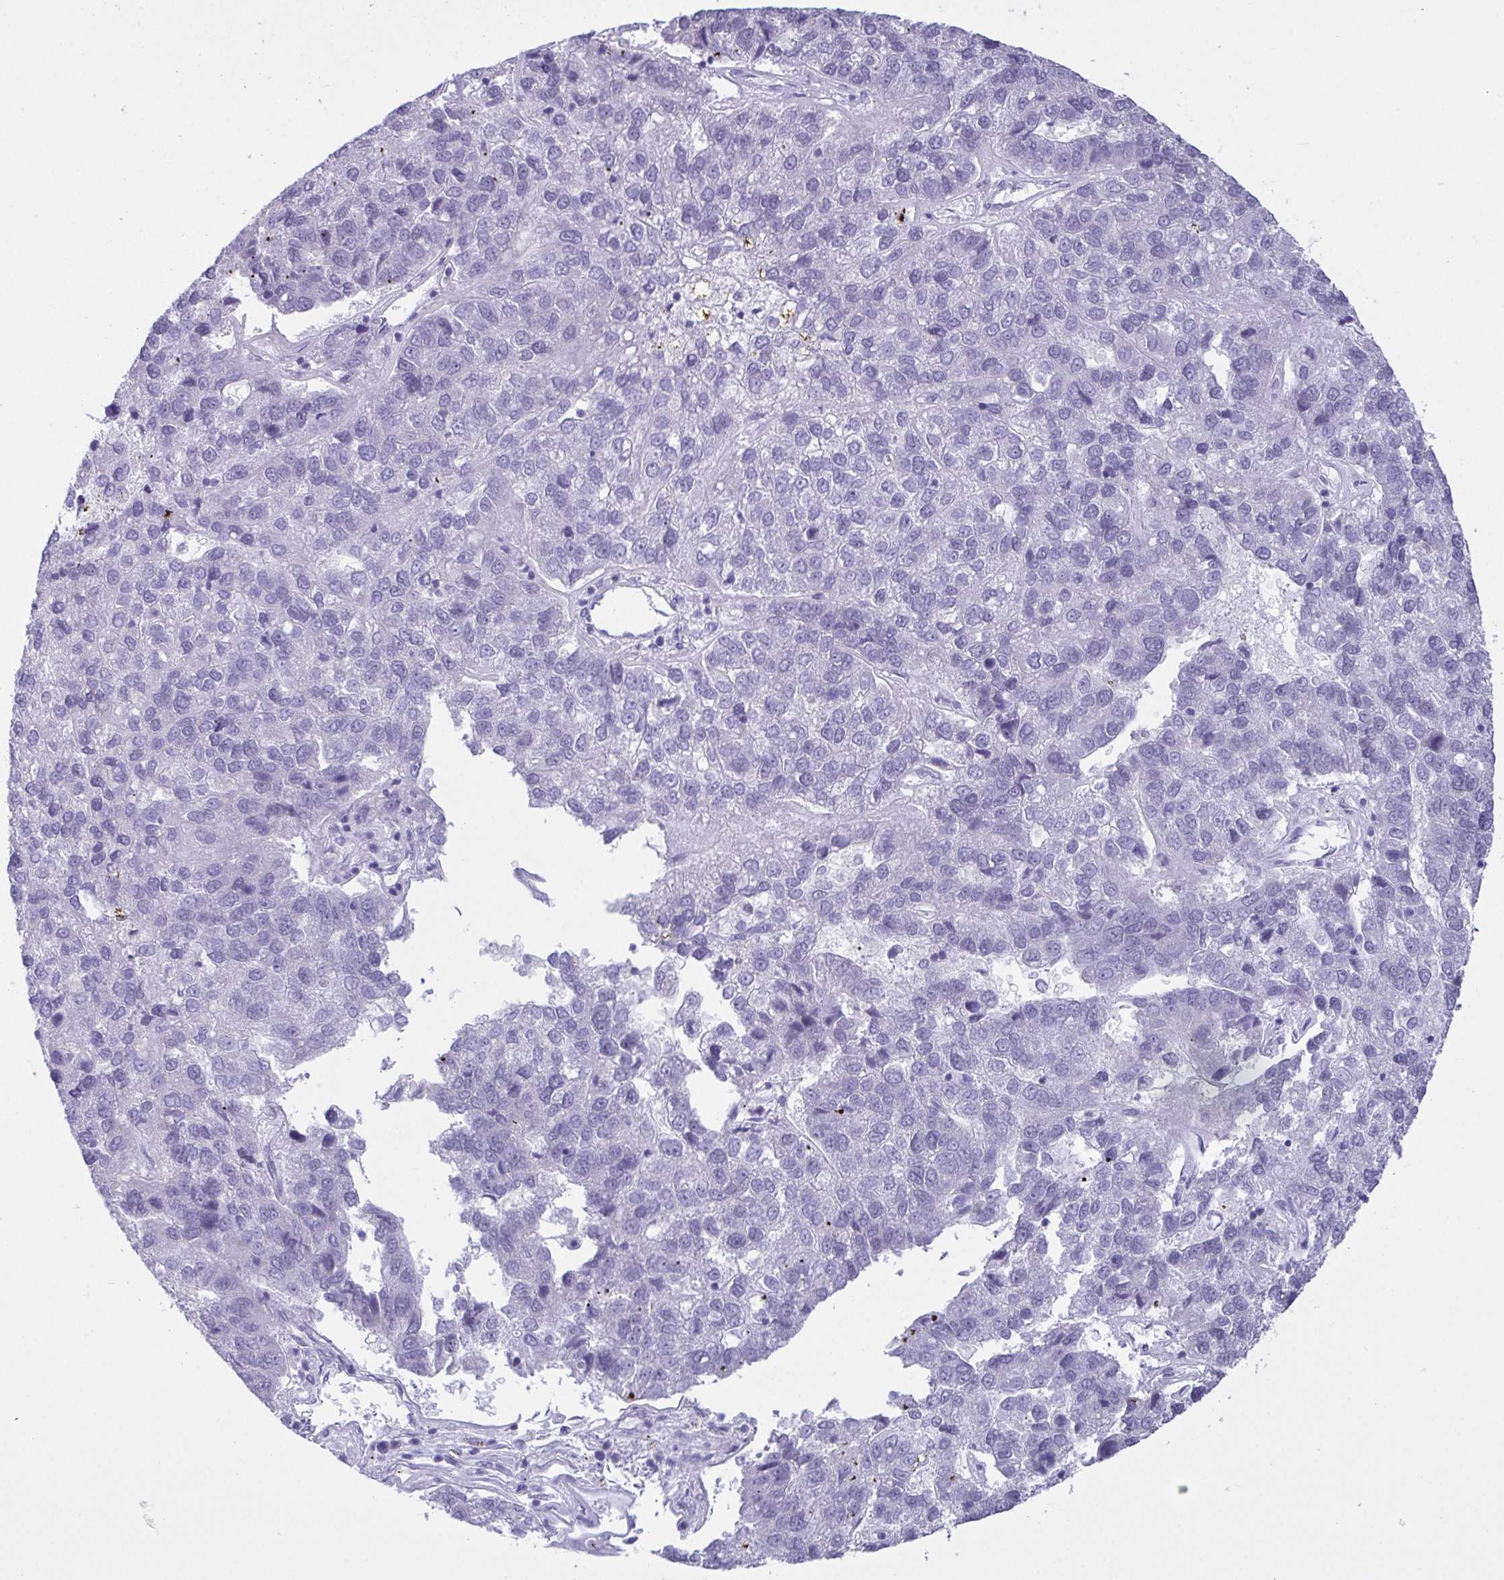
{"staining": {"intensity": "negative", "quantity": "none", "location": "none"}, "tissue": "pancreatic cancer", "cell_type": "Tumor cells", "image_type": "cancer", "snomed": [{"axis": "morphology", "description": "Adenocarcinoma, NOS"}, {"axis": "topography", "description": "Pancreas"}], "caption": "The histopathology image shows no staining of tumor cells in pancreatic cancer (adenocarcinoma). (Brightfield microscopy of DAB (3,3'-diaminobenzidine) immunohistochemistry at high magnification).", "gene": "C4orf33", "patient": {"sex": "female", "age": 61}}